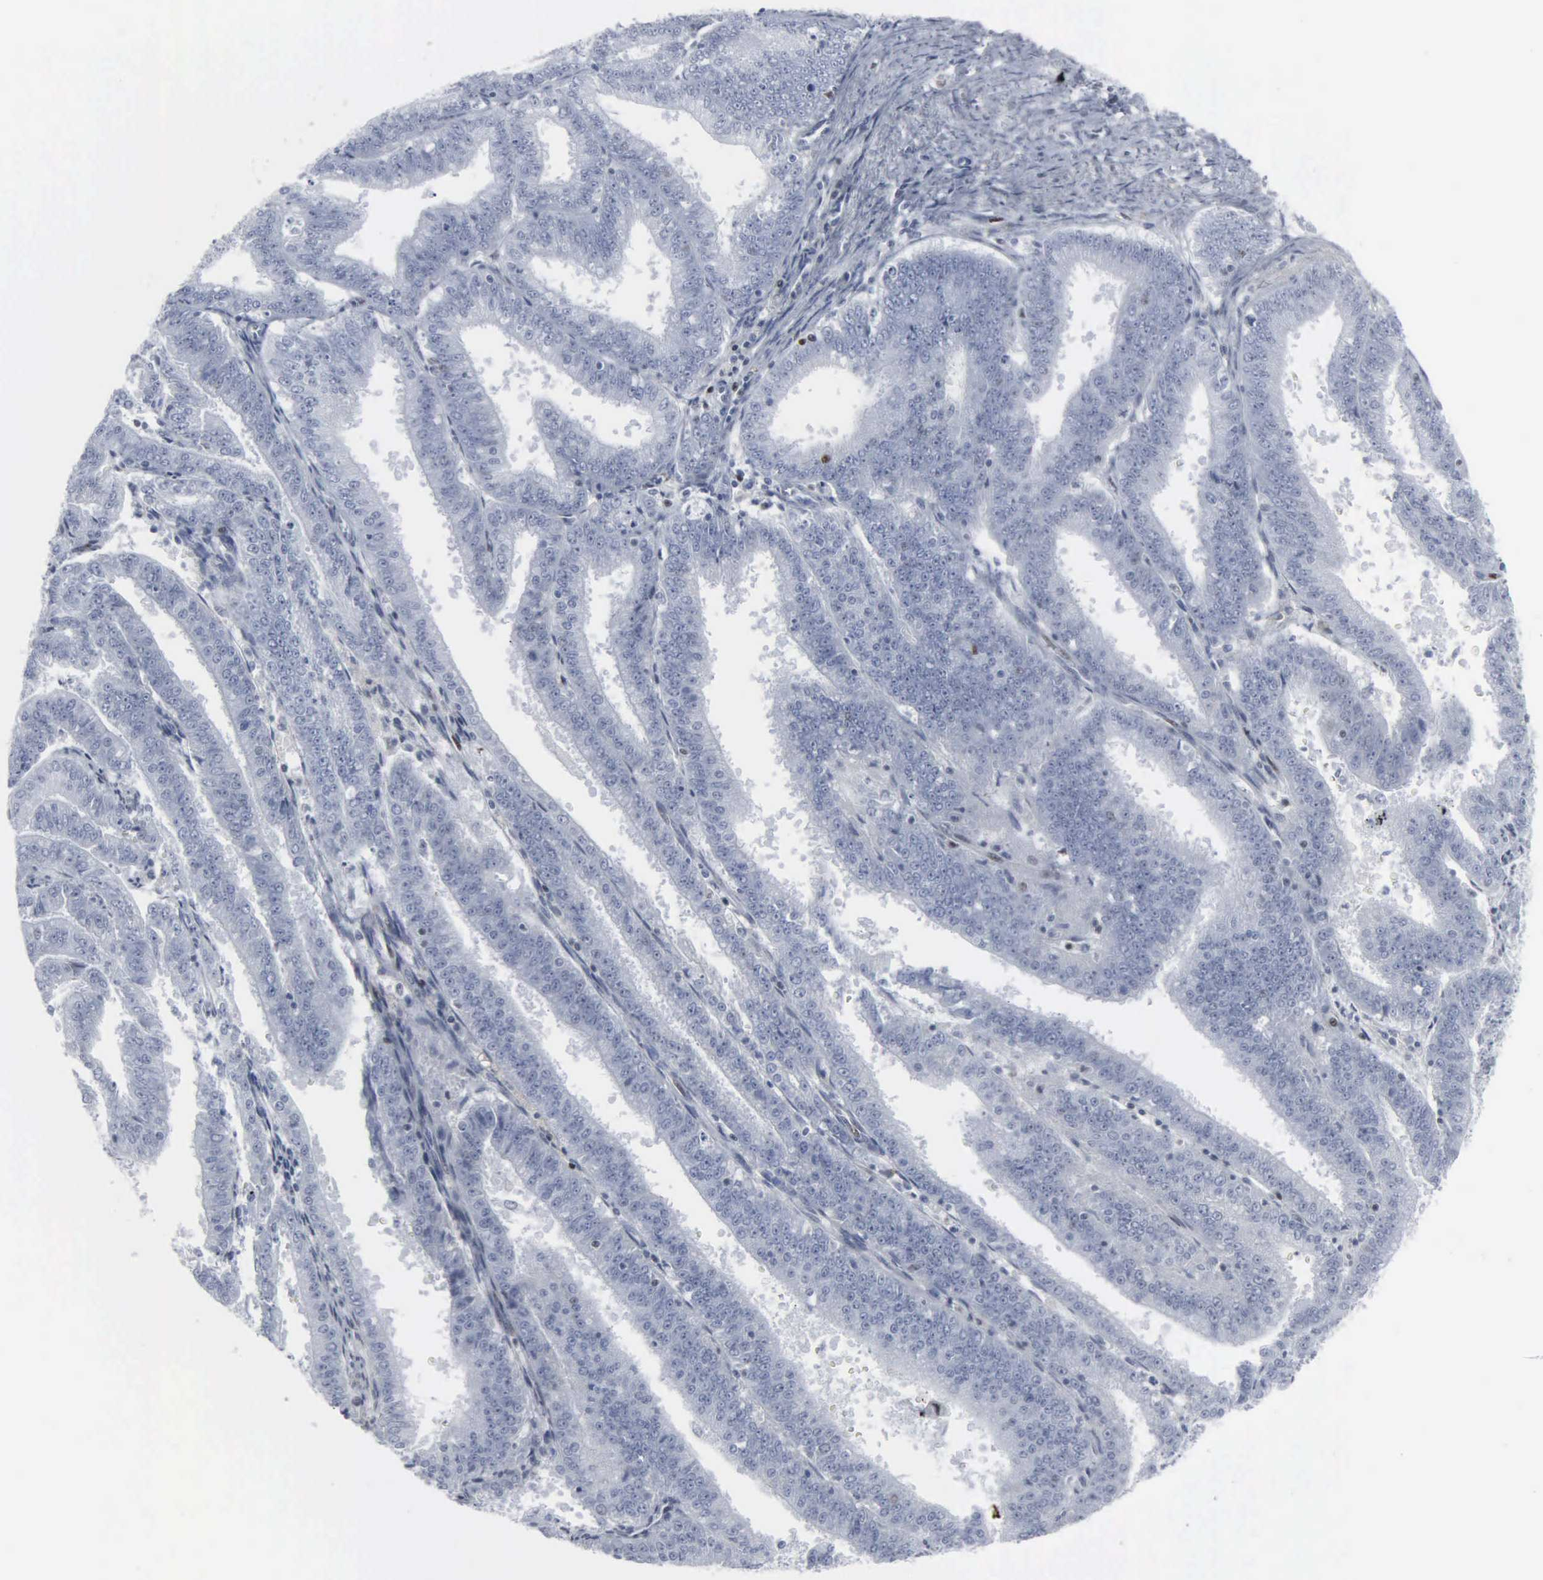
{"staining": {"intensity": "negative", "quantity": "none", "location": "none"}, "tissue": "endometrial cancer", "cell_type": "Tumor cells", "image_type": "cancer", "snomed": [{"axis": "morphology", "description": "Adenocarcinoma, NOS"}, {"axis": "topography", "description": "Endometrium"}], "caption": "Micrograph shows no protein staining in tumor cells of endometrial cancer tissue.", "gene": "CCND3", "patient": {"sex": "female", "age": 66}}